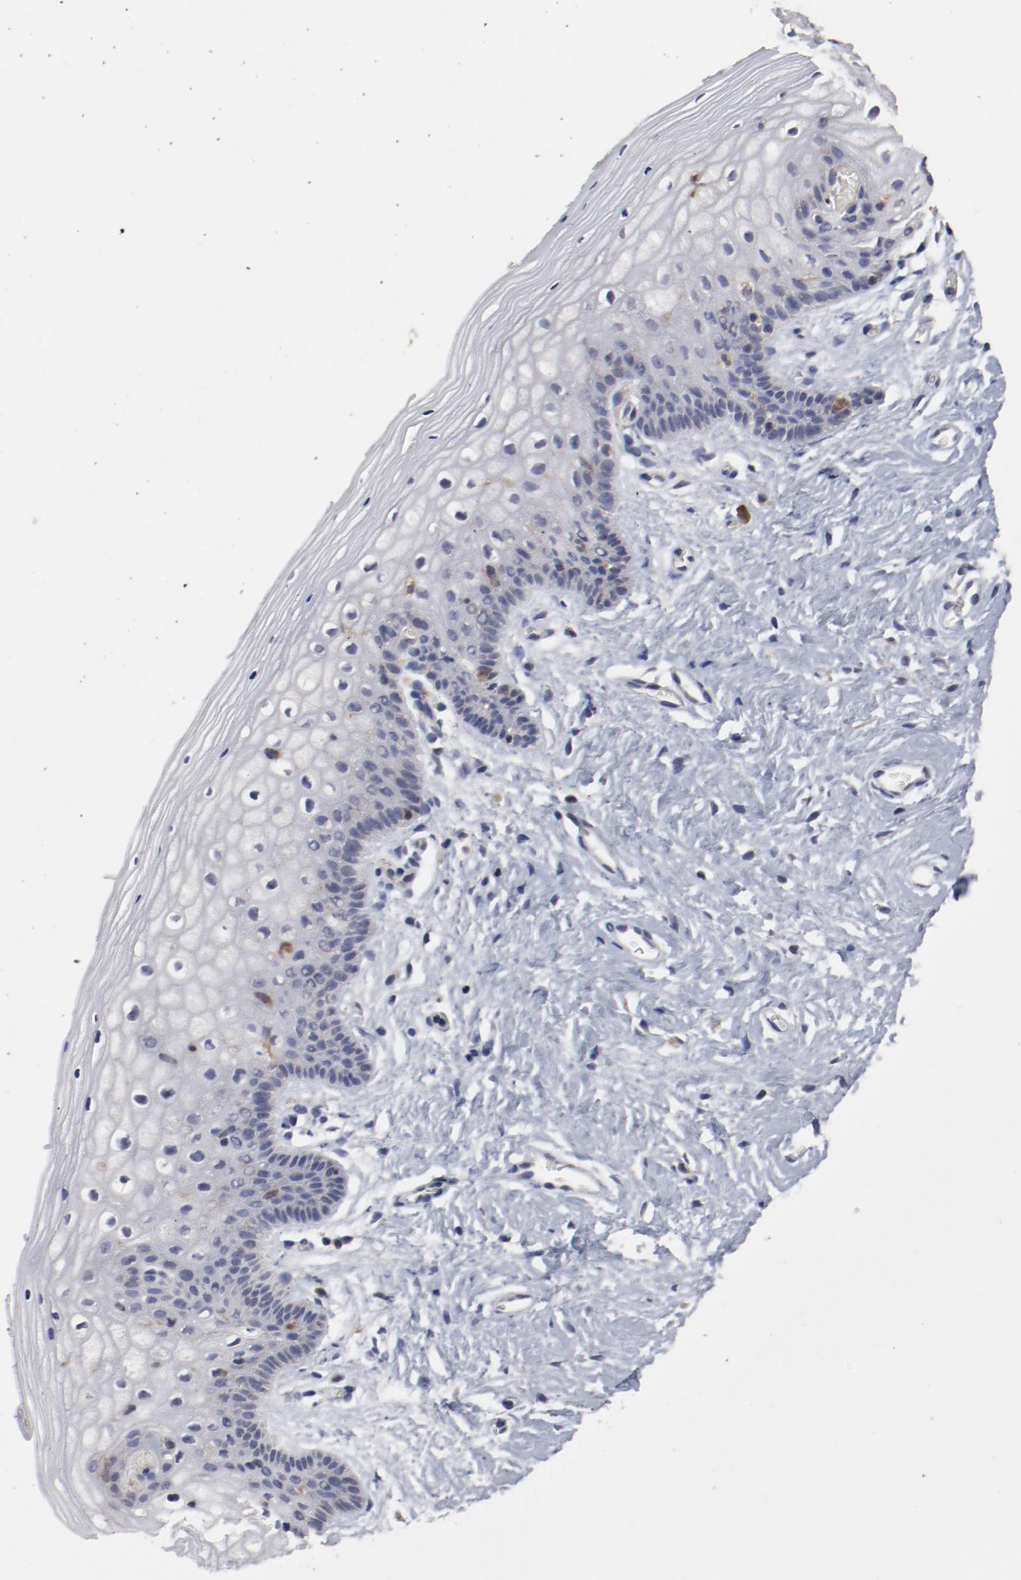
{"staining": {"intensity": "moderate", "quantity": "<25%", "location": "cytoplasmic/membranous"}, "tissue": "vagina", "cell_type": "Squamous epithelial cells", "image_type": "normal", "snomed": [{"axis": "morphology", "description": "Normal tissue, NOS"}, {"axis": "topography", "description": "Vagina"}], "caption": "Immunohistochemistry (IHC) staining of unremarkable vagina, which displays low levels of moderate cytoplasmic/membranous expression in about <25% of squamous epithelial cells indicating moderate cytoplasmic/membranous protein staining. The staining was performed using DAB (3,3'-diaminobenzidine) (brown) for protein detection and nuclei were counterstained in hematoxylin (blue).", "gene": "CBL", "patient": {"sex": "female", "age": 46}}